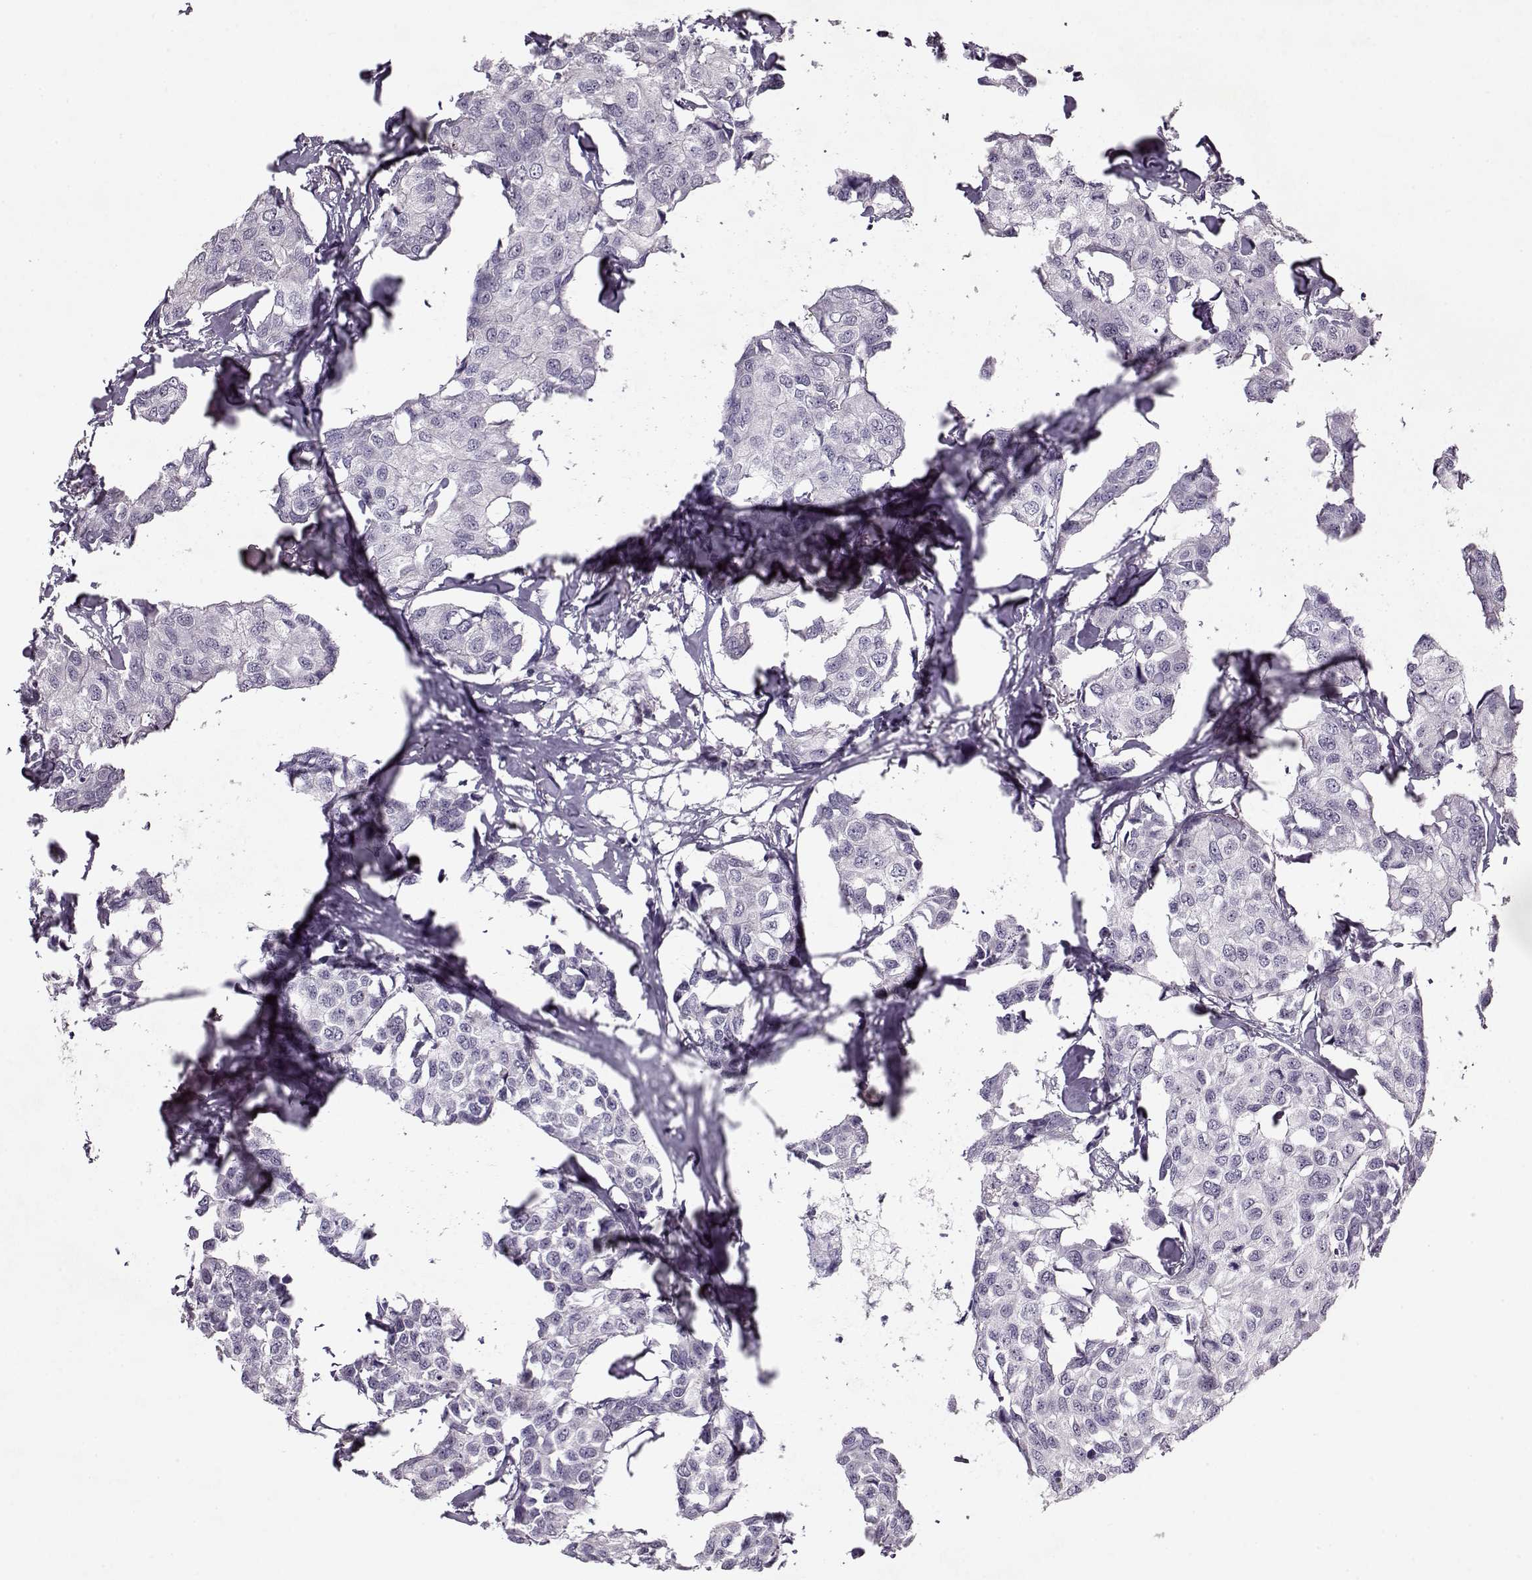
{"staining": {"intensity": "negative", "quantity": "none", "location": "none"}, "tissue": "breast cancer", "cell_type": "Tumor cells", "image_type": "cancer", "snomed": [{"axis": "morphology", "description": "Duct carcinoma"}, {"axis": "topography", "description": "Breast"}], "caption": "DAB immunohistochemical staining of breast cancer reveals no significant positivity in tumor cells.", "gene": "ACOT11", "patient": {"sex": "female", "age": 80}}